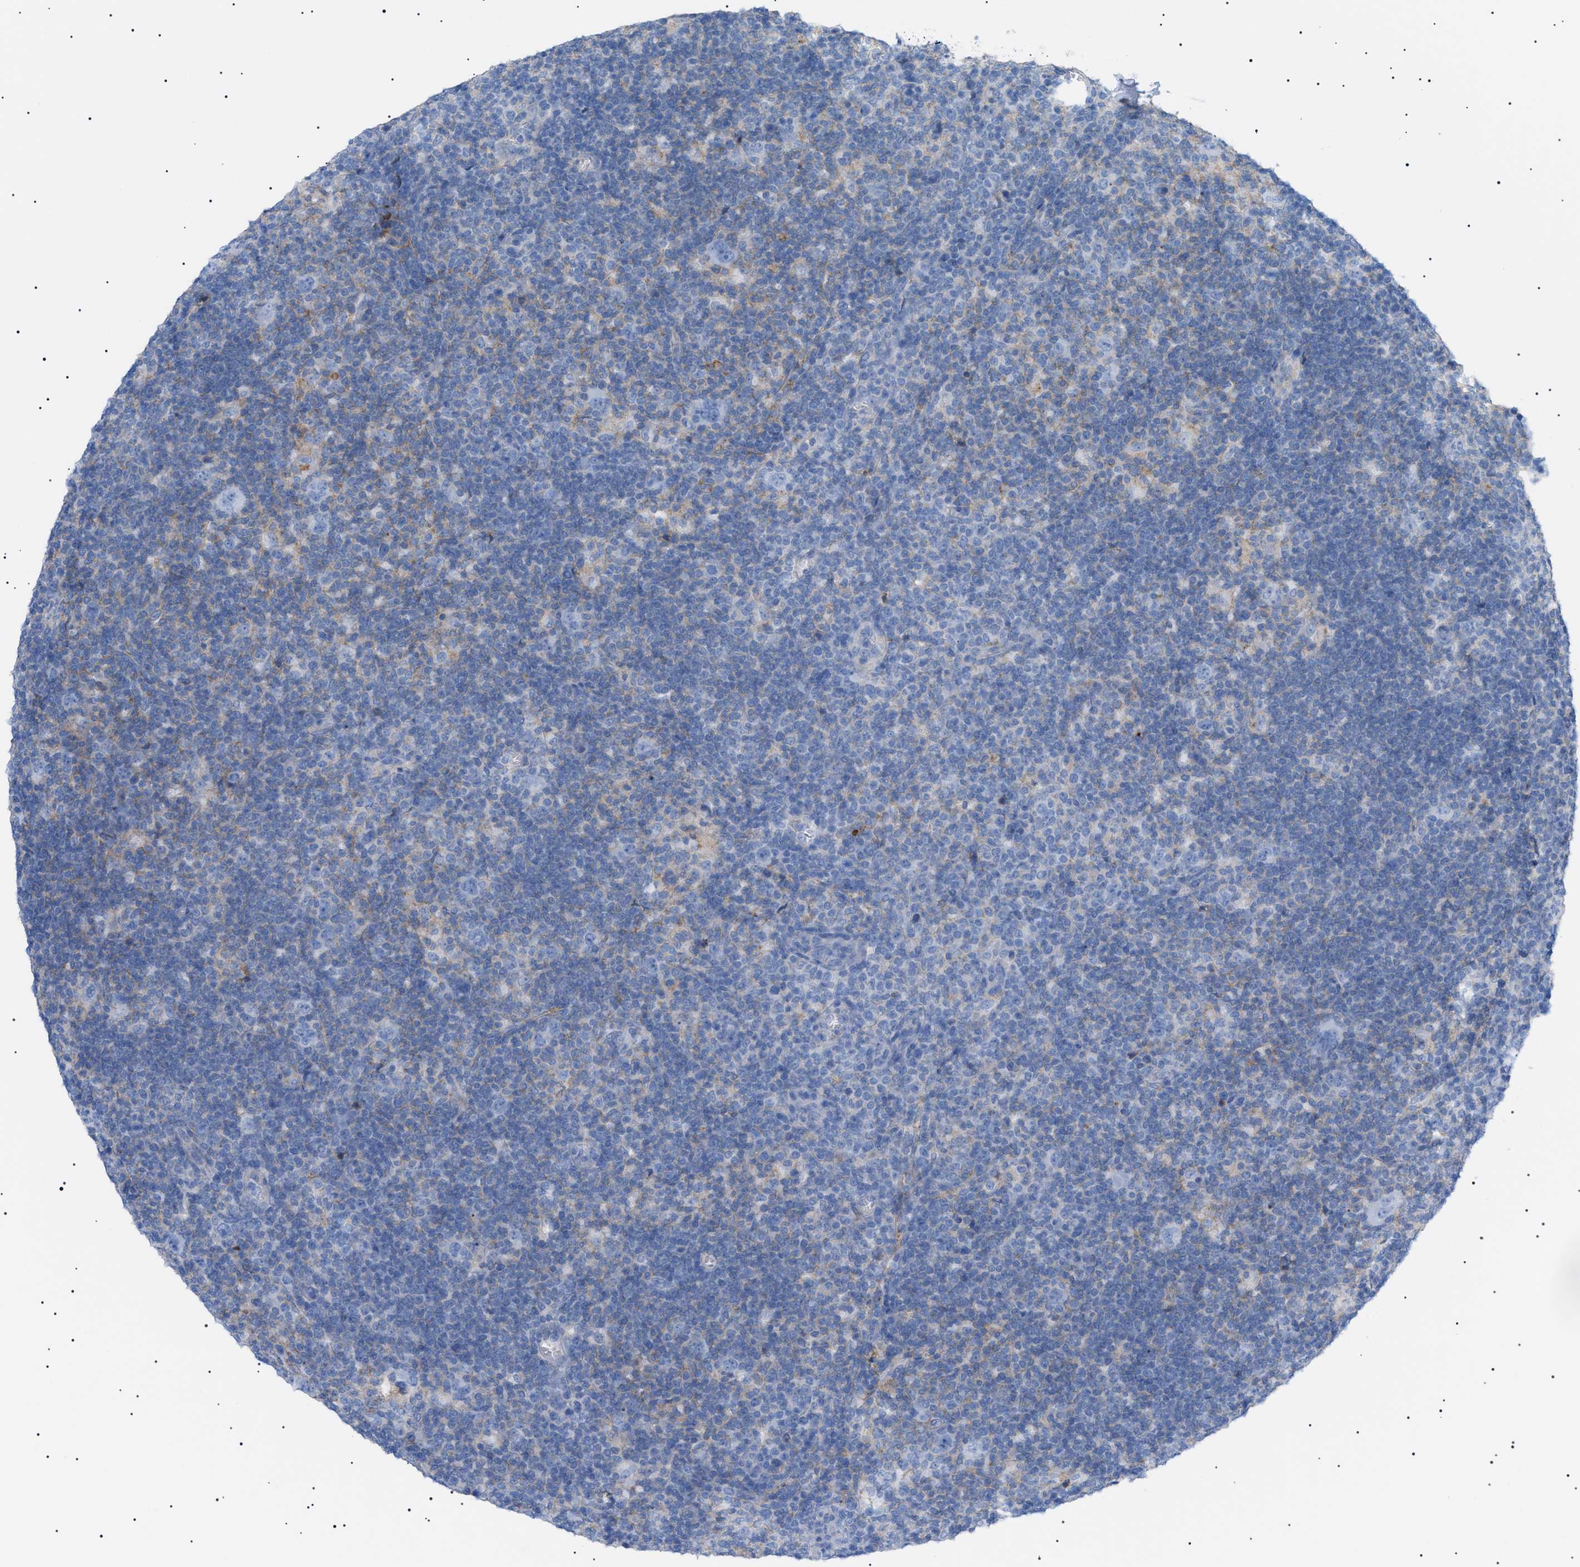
{"staining": {"intensity": "negative", "quantity": "none", "location": "none"}, "tissue": "lymphoma", "cell_type": "Tumor cells", "image_type": "cancer", "snomed": [{"axis": "morphology", "description": "Hodgkin's disease, NOS"}, {"axis": "topography", "description": "Lymph node"}], "caption": "Lymphoma was stained to show a protein in brown. There is no significant staining in tumor cells. (DAB (3,3'-diaminobenzidine) immunohistochemistry, high magnification).", "gene": "LPA", "patient": {"sex": "female", "age": 57}}